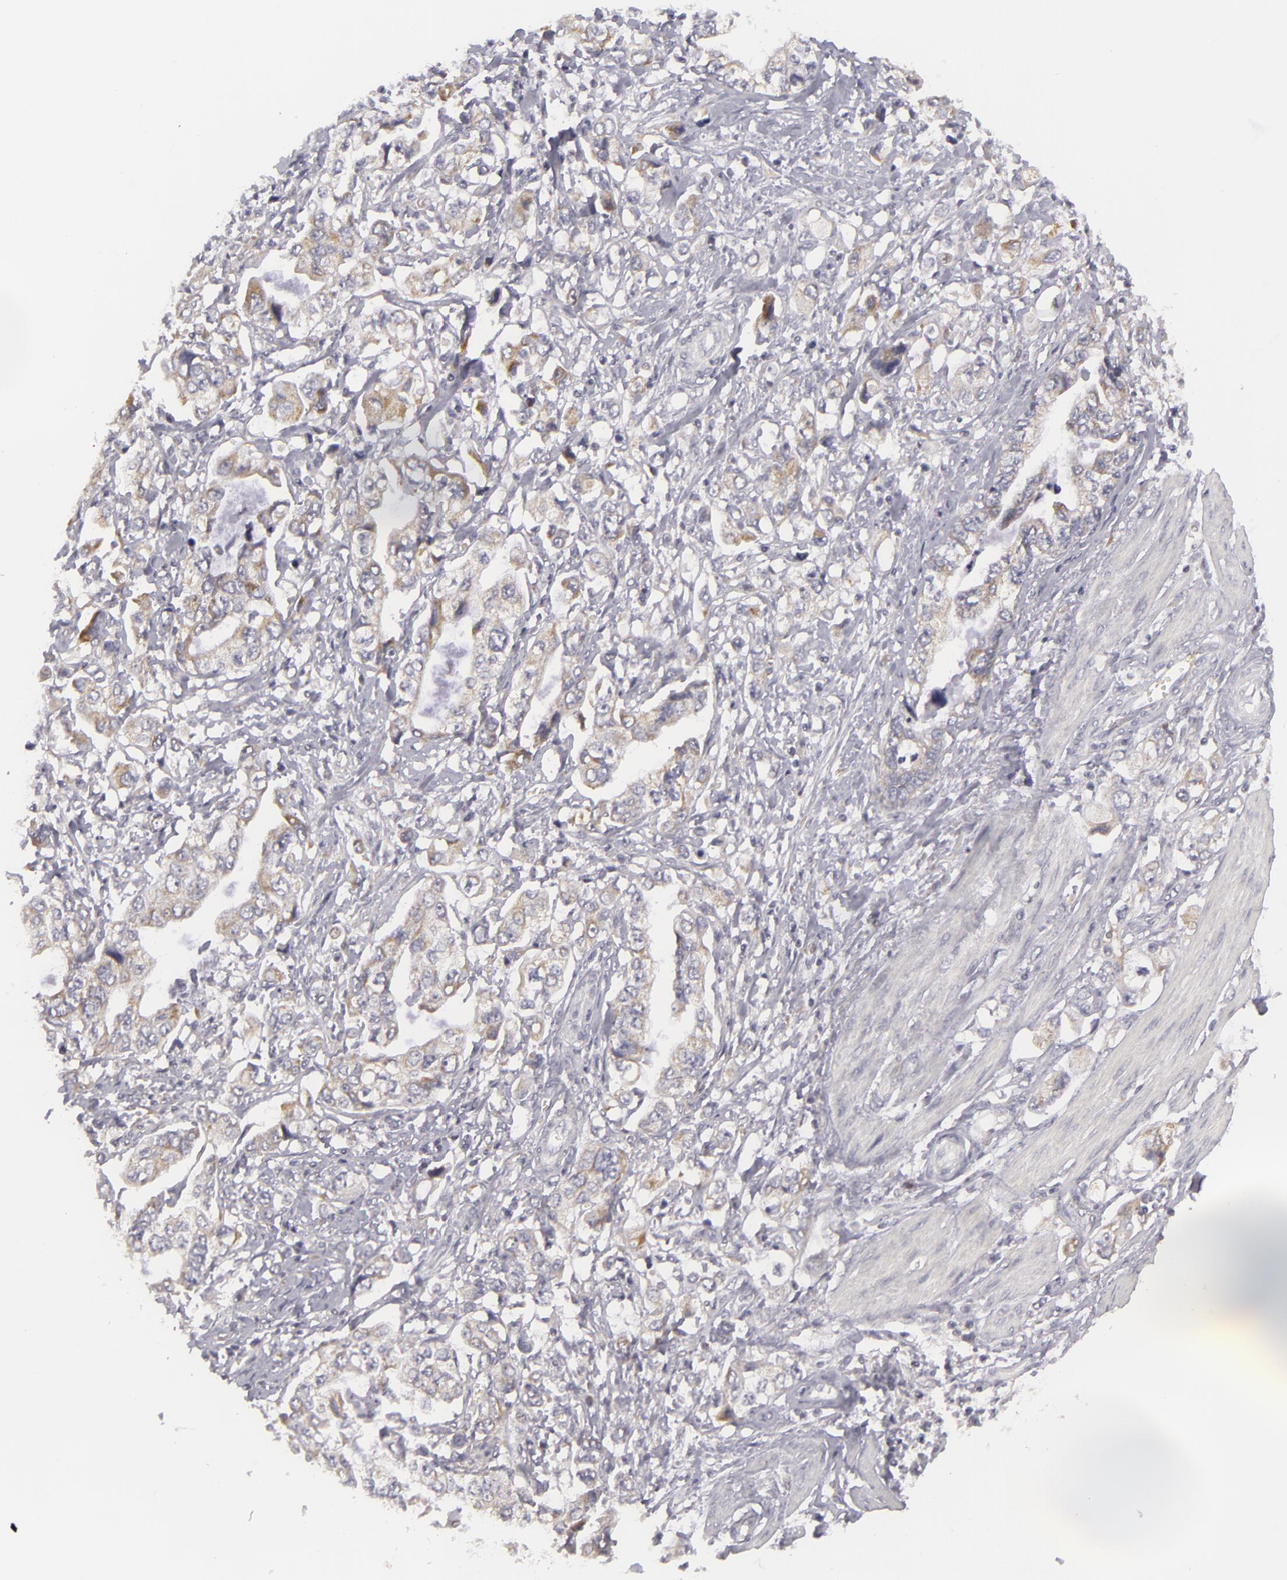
{"staining": {"intensity": "weak", "quantity": "25%-75%", "location": "cytoplasmic/membranous"}, "tissue": "stomach cancer", "cell_type": "Tumor cells", "image_type": "cancer", "snomed": [{"axis": "morphology", "description": "Adenocarcinoma, NOS"}, {"axis": "topography", "description": "Pancreas"}, {"axis": "topography", "description": "Stomach, upper"}], "caption": "Weak cytoplasmic/membranous expression for a protein is seen in about 25%-75% of tumor cells of stomach adenocarcinoma using IHC.", "gene": "ATP2B3", "patient": {"sex": "male", "age": 77}}